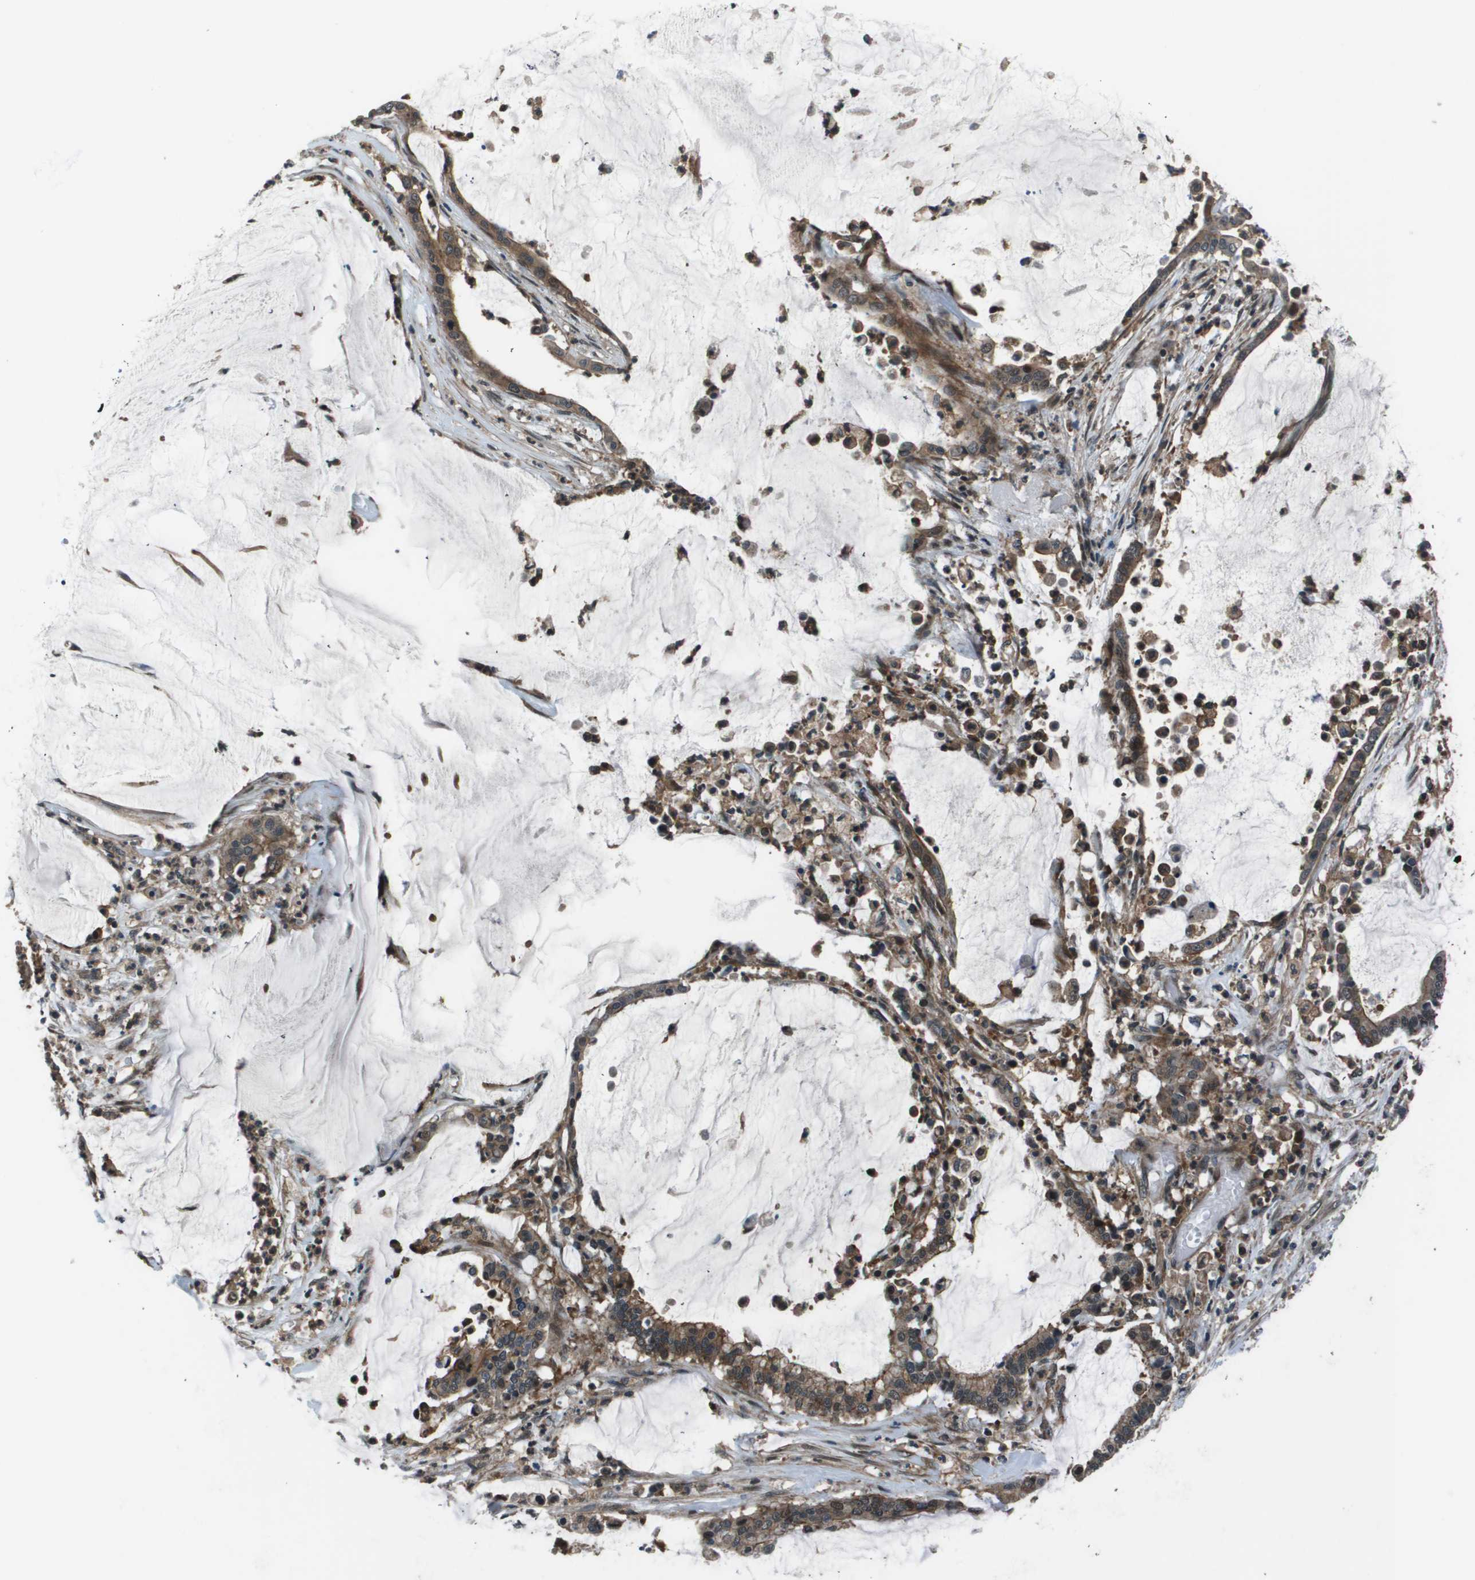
{"staining": {"intensity": "moderate", "quantity": "25%-75%", "location": "cytoplasmic/membranous"}, "tissue": "pancreatic cancer", "cell_type": "Tumor cells", "image_type": "cancer", "snomed": [{"axis": "morphology", "description": "Adenocarcinoma, NOS"}, {"axis": "topography", "description": "Pancreas"}], "caption": "The histopathology image demonstrates immunohistochemical staining of pancreatic adenocarcinoma. There is moderate cytoplasmic/membranous expression is seen in approximately 25%-75% of tumor cells.", "gene": "ARHGEF11", "patient": {"sex": "male", "age": 41}}